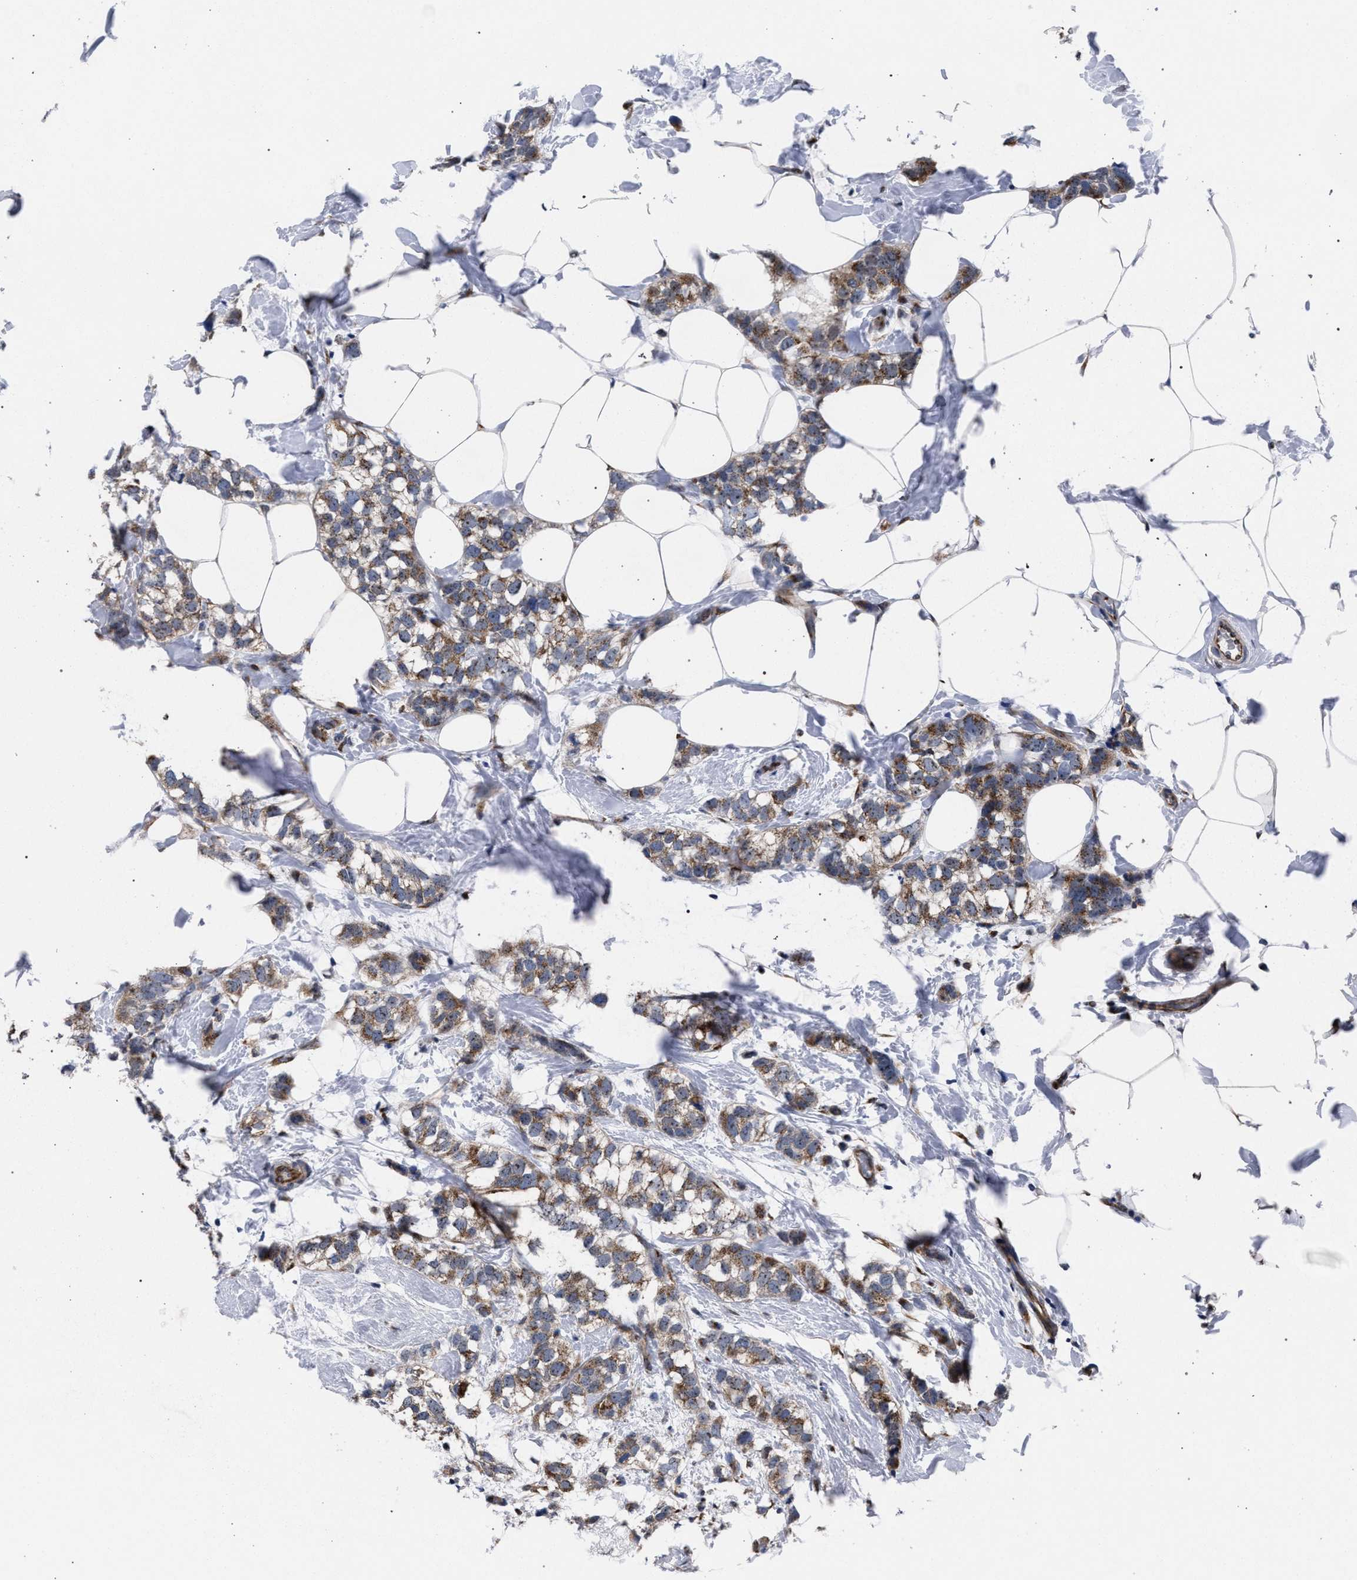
{"staining": {"intensity": "moderate", "quantity": ">75%", "location": "cytoplasmic/membranous"}, "tissue": "breast cancer", "cell_type": "Tumor cells", "image_type": "cancer", "snomed": [{"axis": "morphology", "description": "Normal tissue, NOS"}, {"axis": "morphology", "description": "Duct carcinoma"}, {"axis": "topography", "description": "Breast"}], "caption": "A micrograph of human breast invasive ductal carcinoma stained for a protein displays moderate cytoplasmic/membranous brown staining in tumor cells. (DAB = brown stain, brightfield microscopy at high magnification).", "gene": "GOLGA2", "patient": {"sex": "female", "age": 50}}